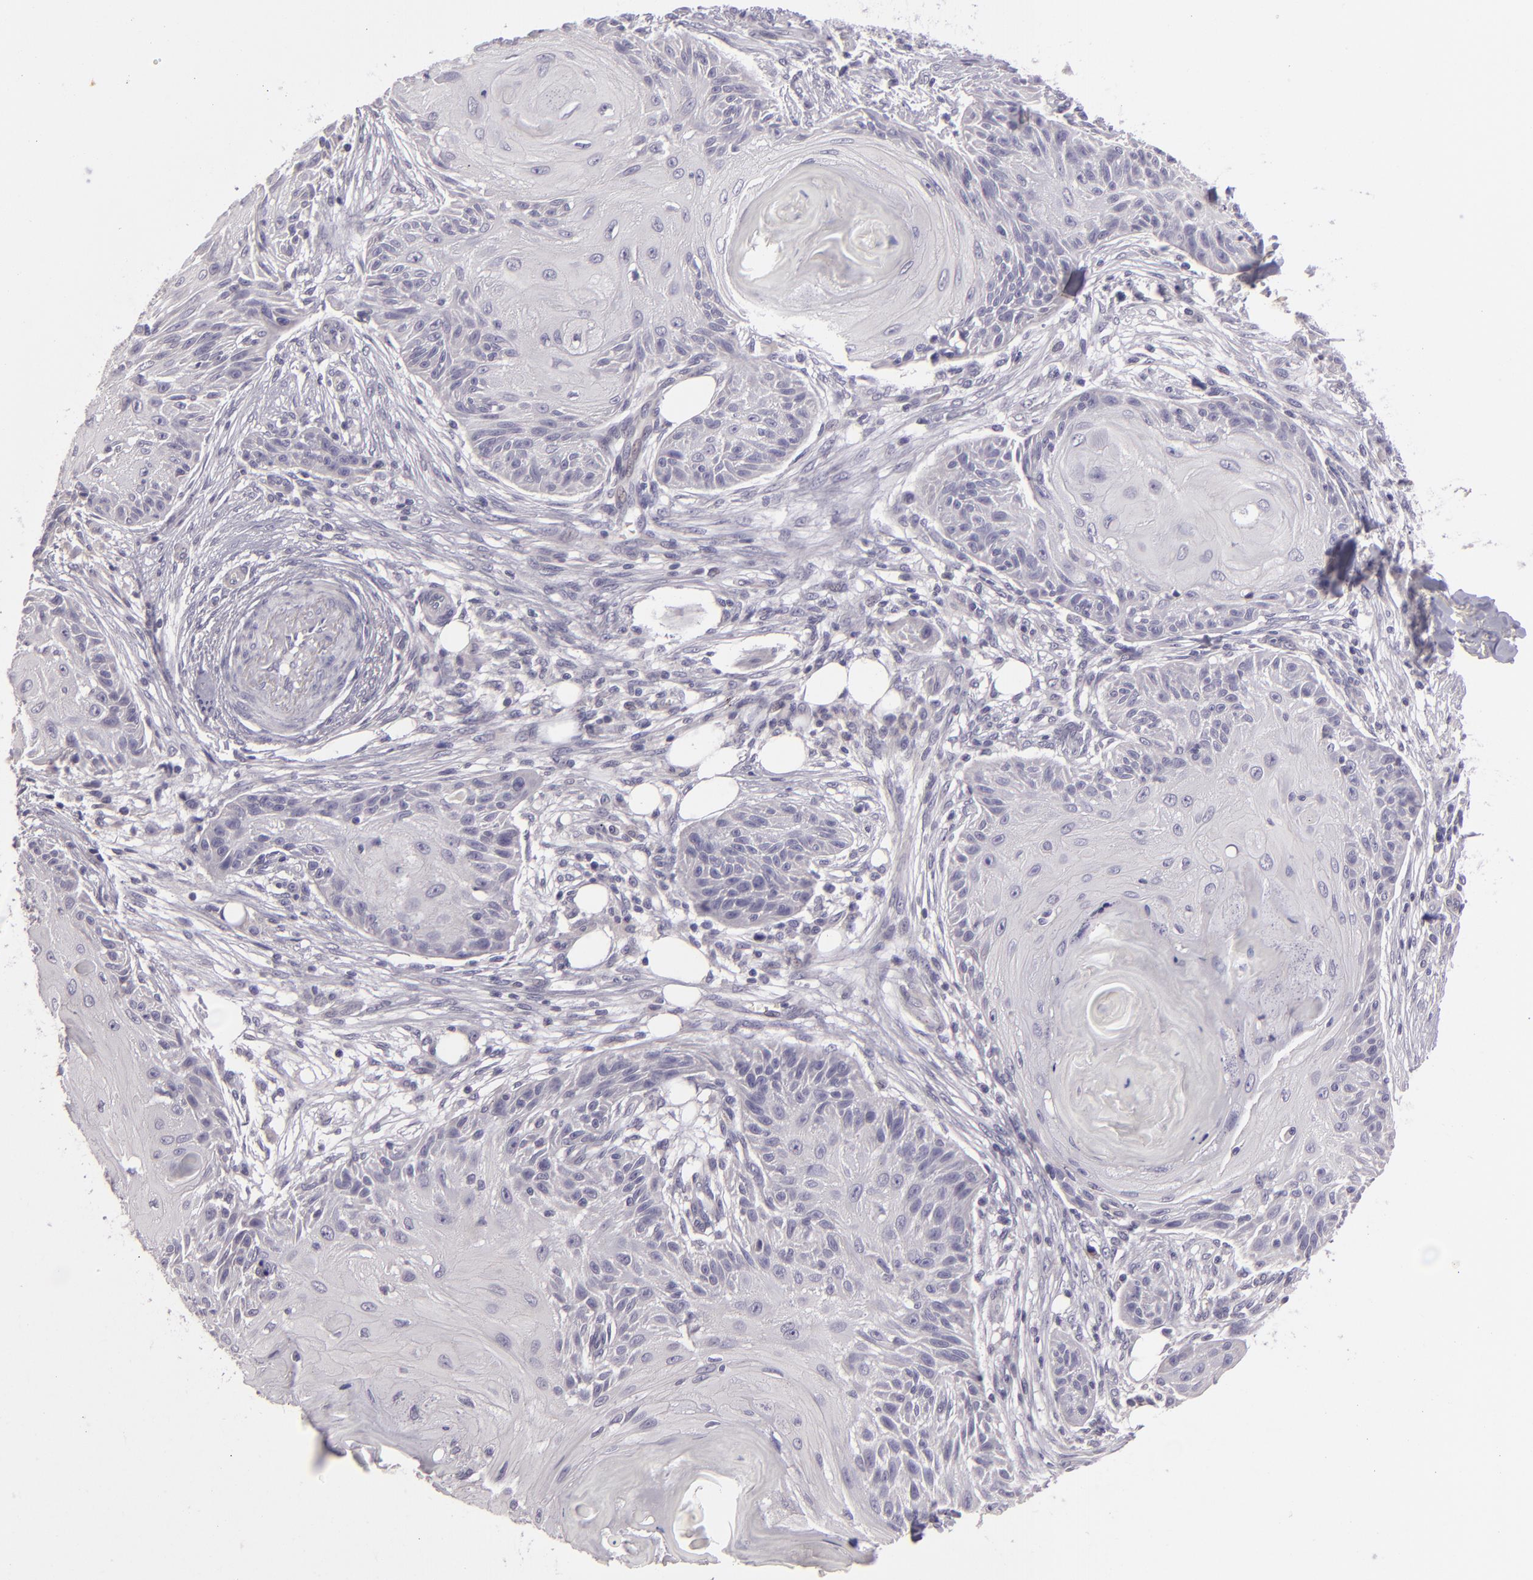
{"staining": {"intensity": "negative", "quantity": "none", "location": "none"}, "tissue": "skin cancer", "cell_type": "Tumor cells", "image_type": "cancer", "snomed": [{"axis": "morphology", "description": "Squamous cell carcinoma, NOS"}, {"axis": "topography", "description": "Skin"}], "caption": "Immunohistochemistry of skin cancer (squamous cell carcinoma) reveals no positivity in tumor cells.", "gene": "EGFL6", "patient": {"sex": "female", "age": 88}}